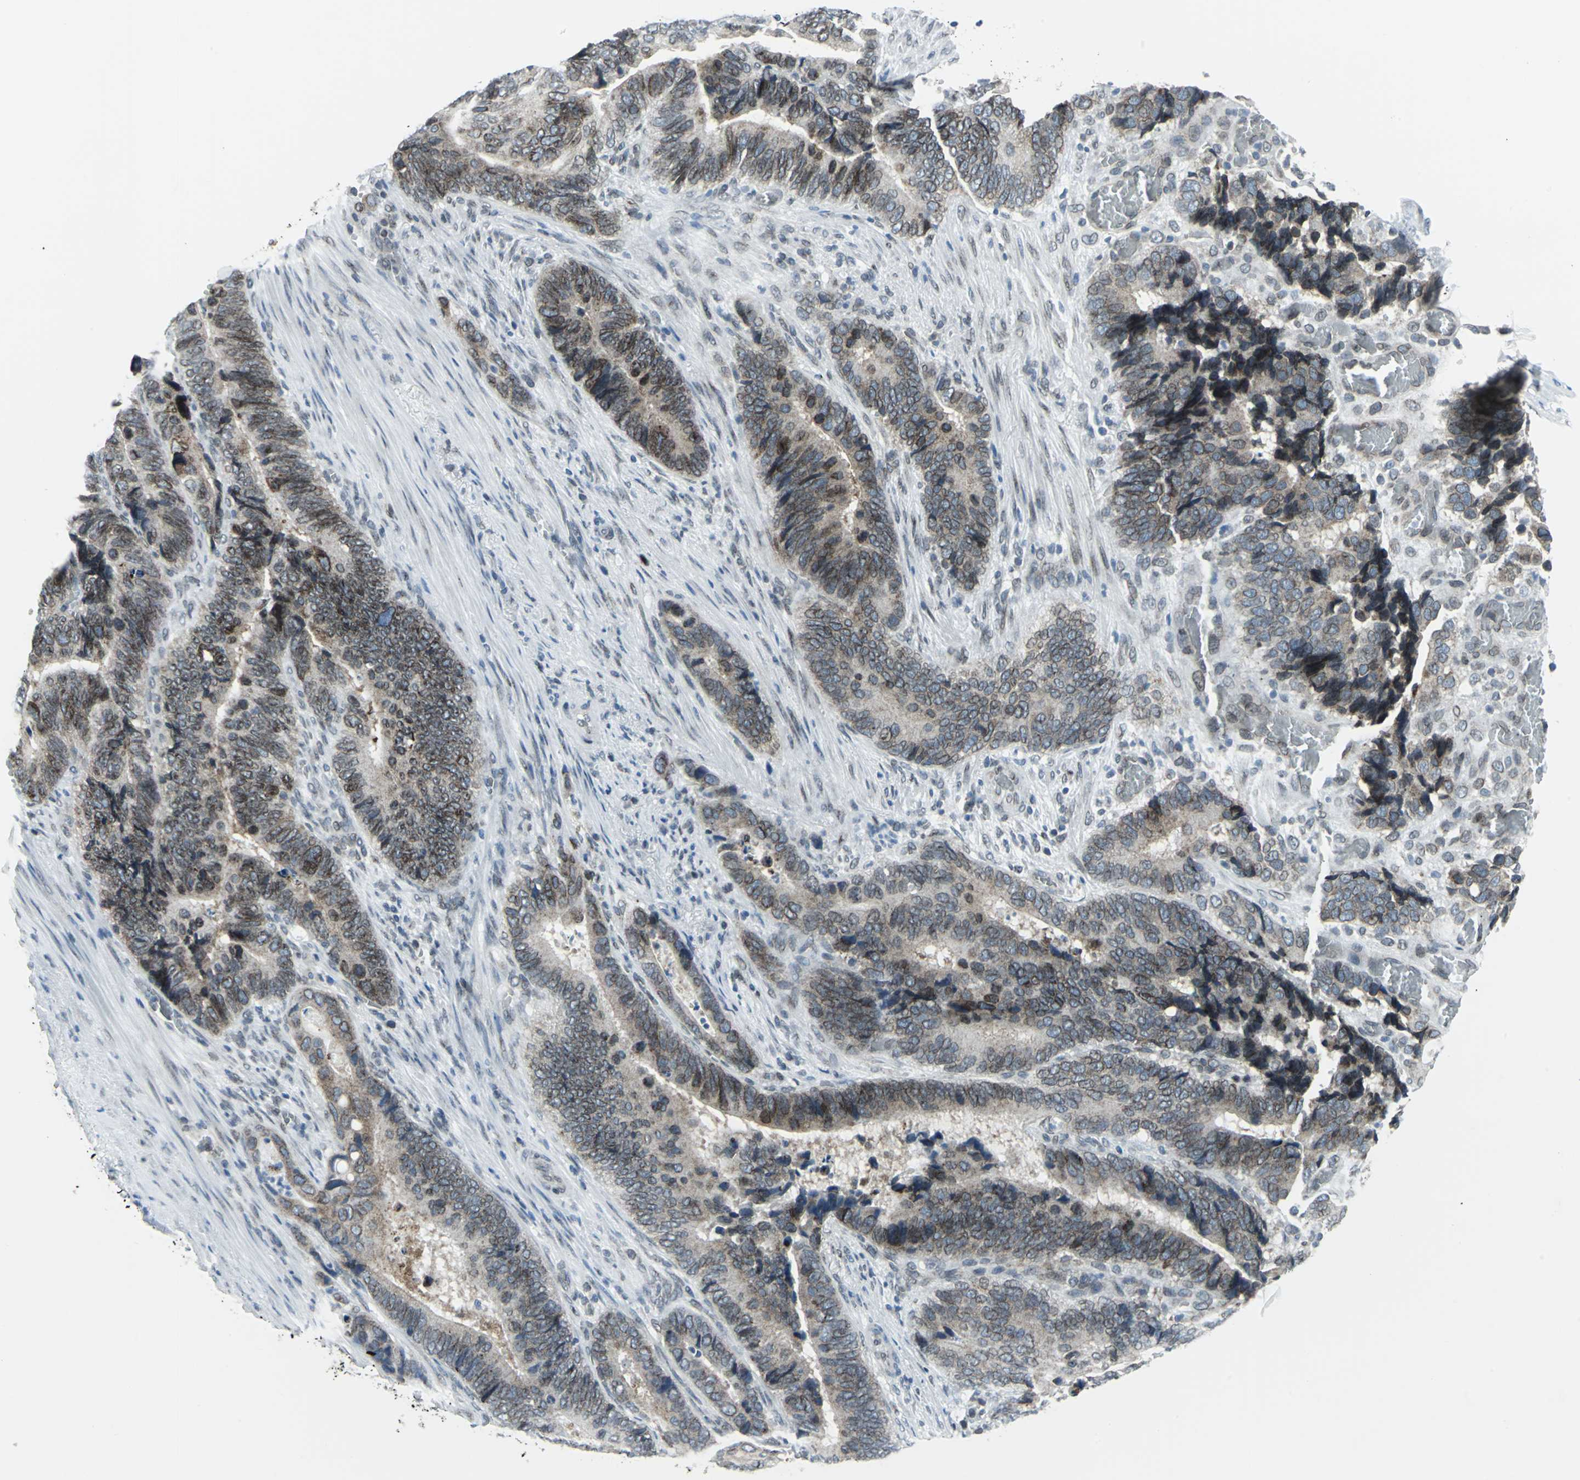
{"staining": {"intensity": "weak", "quantity": ">75%", "location": "cytoplasmic/membranous,nuclear"}, "tissue": "colorectal cancer", "cell_type": "Tumor cells", "image_type": "cancer", "snomed": [{"axis": "morphology", "description": "Adenocarcinoma, NOS"}, {"axis": "topography", "description": "Colon"}], "caption": "Protein staining shows weak cytoplasmic/membranous and nuclear expression in about >75% of tumor cells in colorectal cancer. (DAB (3,3'-diaminobenzidine) = brown stain, brightfield microscopy at high magnification).", "gene": "SNUPN", "patient": {"sex": "male", "age": 72}}